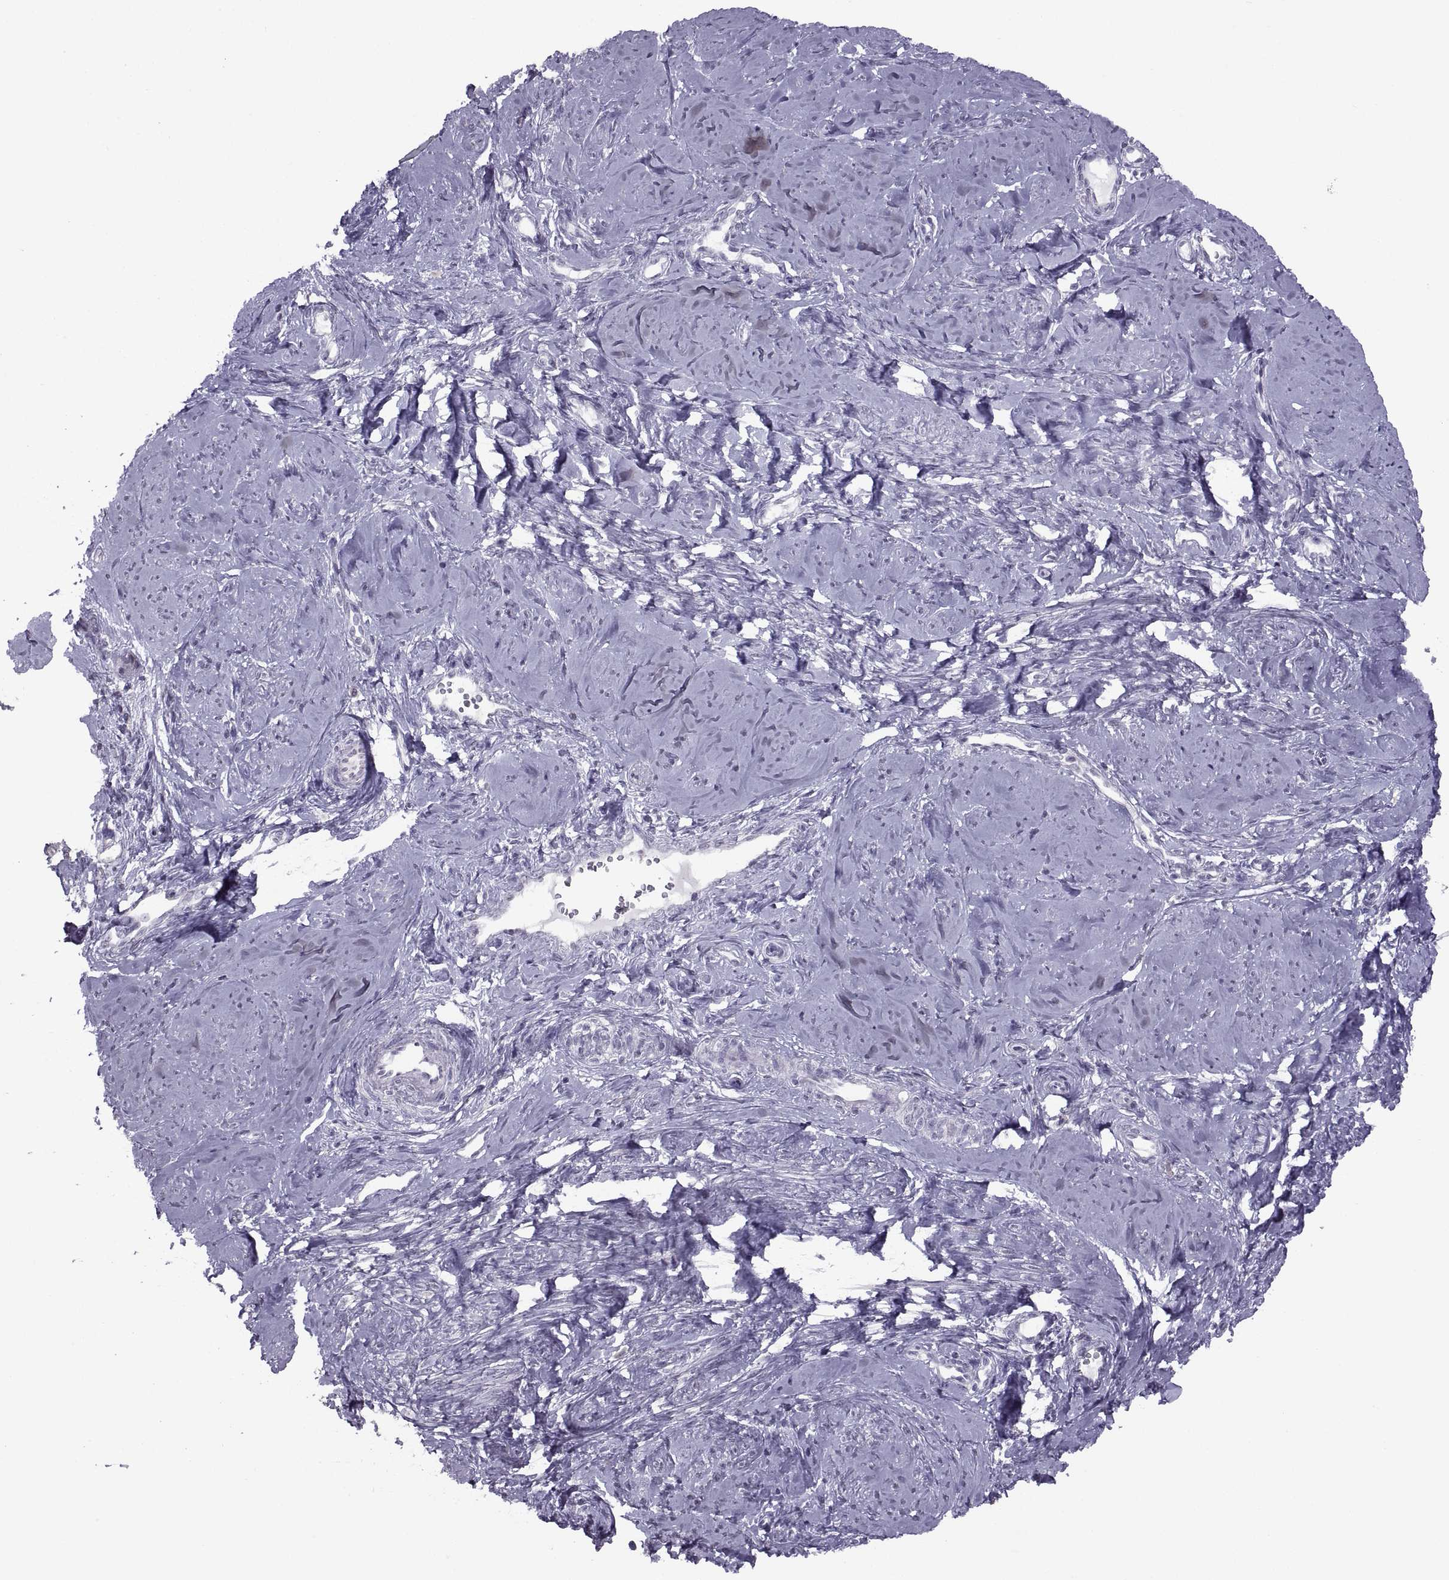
{"staining": {"intensity": "negative", "quantity": "none", "location": "none"}, "tissue": "smooth muscle", "cell_type": "Smooth muscle cells", "image_type": "normal", "snomed": [{"axis": "morphology", "description": "Normal tissue, NOS"}, {"axis": "topography", "description": "Smooth muscle"}], "caption": "Image shows no protein expression in smooth muscle cells of benign smooth muscle.", "gene": "ASIC2", "patient": {"sex": "female", "age": 48}}